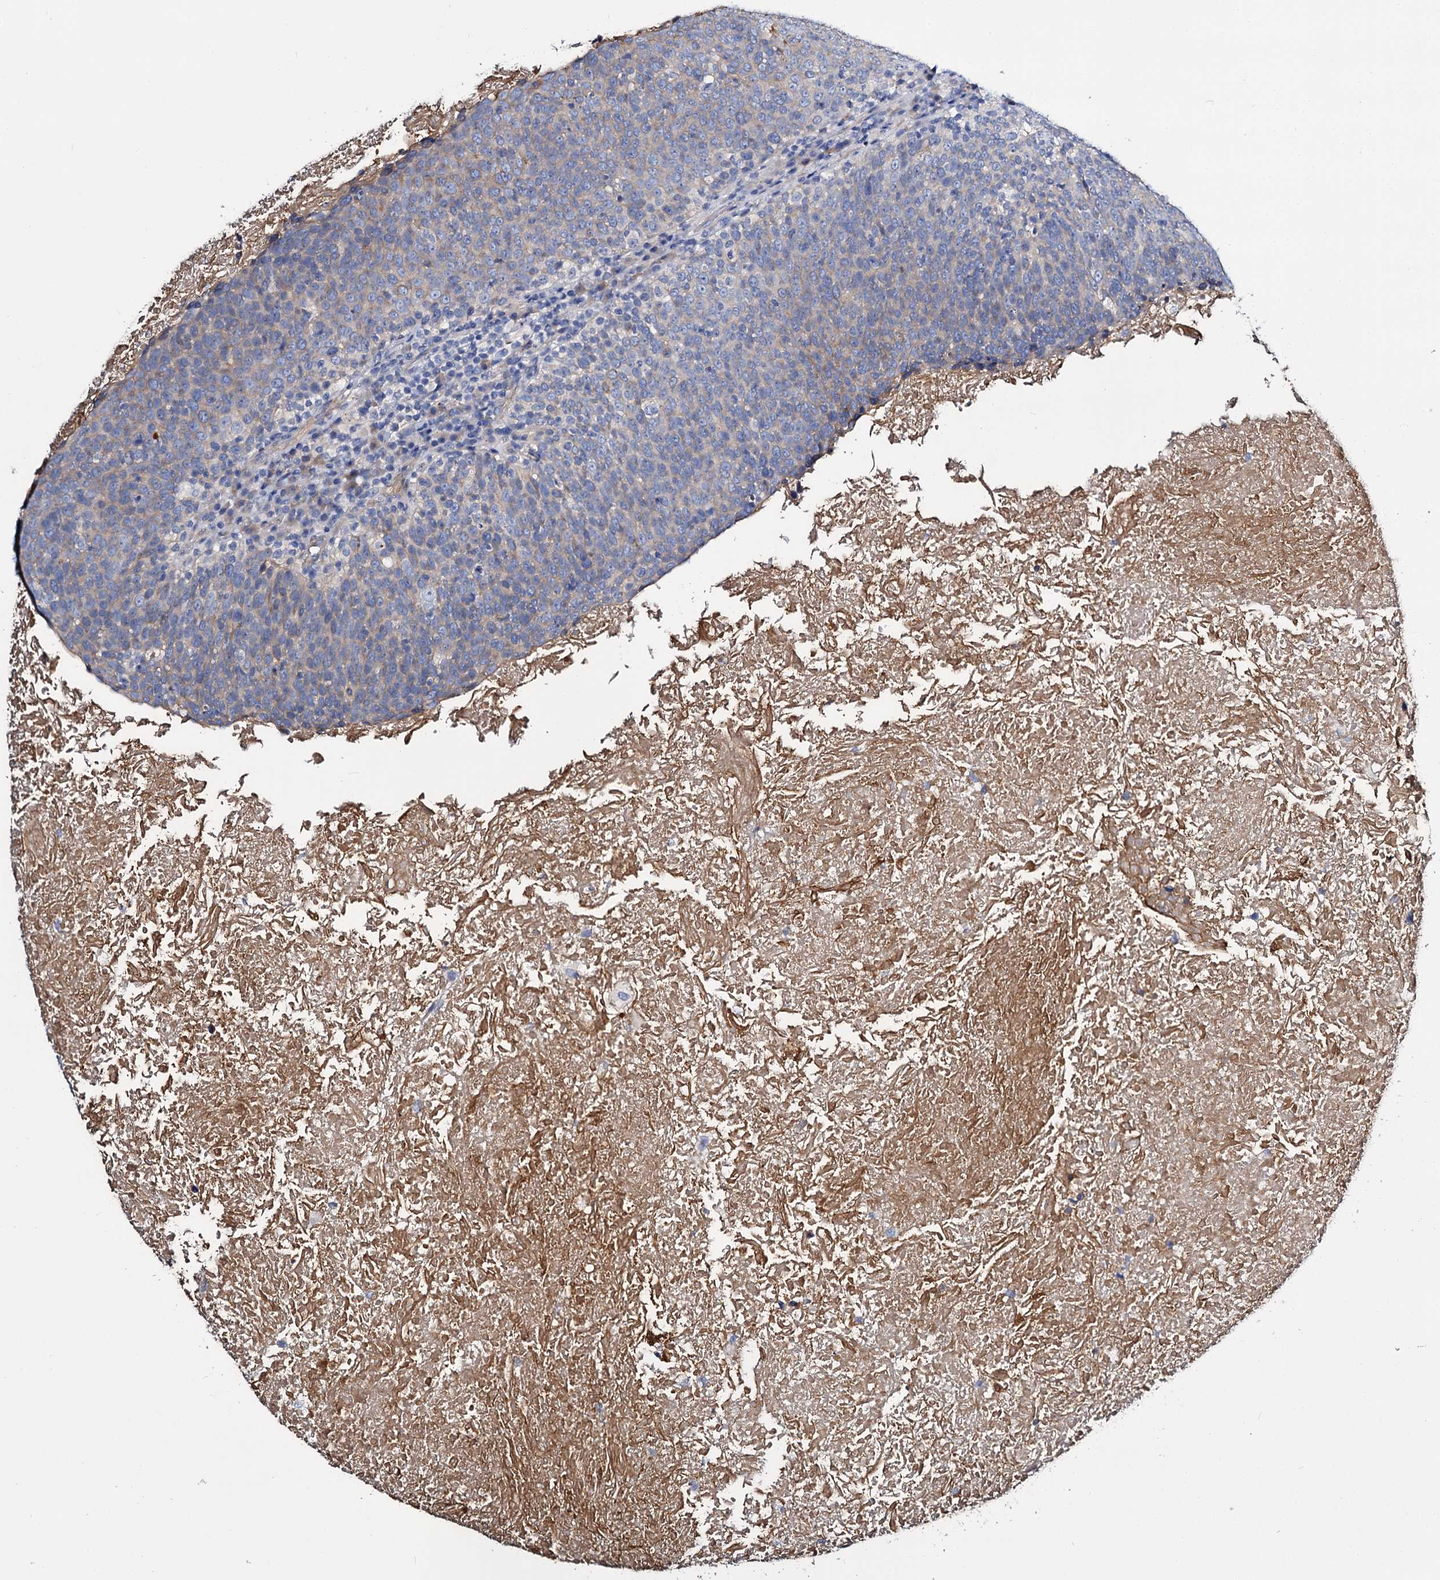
{"staining": {"intensity": "weak", "quantity": "<25%", "location": "cytoplasmic/membranous"}, "tissue": "head and neck cancer", "cell_type": "Tumor cells", "image_type": "cancer", "snomed": [{"axis": "morphology", "description": "Squamous cell carcinoma, NOS"}, {"axis": "morphology", "description": "Squamous cell carcinoma, metastatic, NOS"}, {"axis": "topography", "description": "Lymph node"}, {"axis": "topography", "description": "Head-Neck"}], "caption": "The immunohistochemistry micrograph has no significant staining in tumor cells of head and neck squamous cell carcinoma tissue. (DAB (3,3'-diaminobenzidine) IHC with hematoxylin counter stain).", "gene": "DYDC2", "patient": {"sex": "male", "age": 62}}